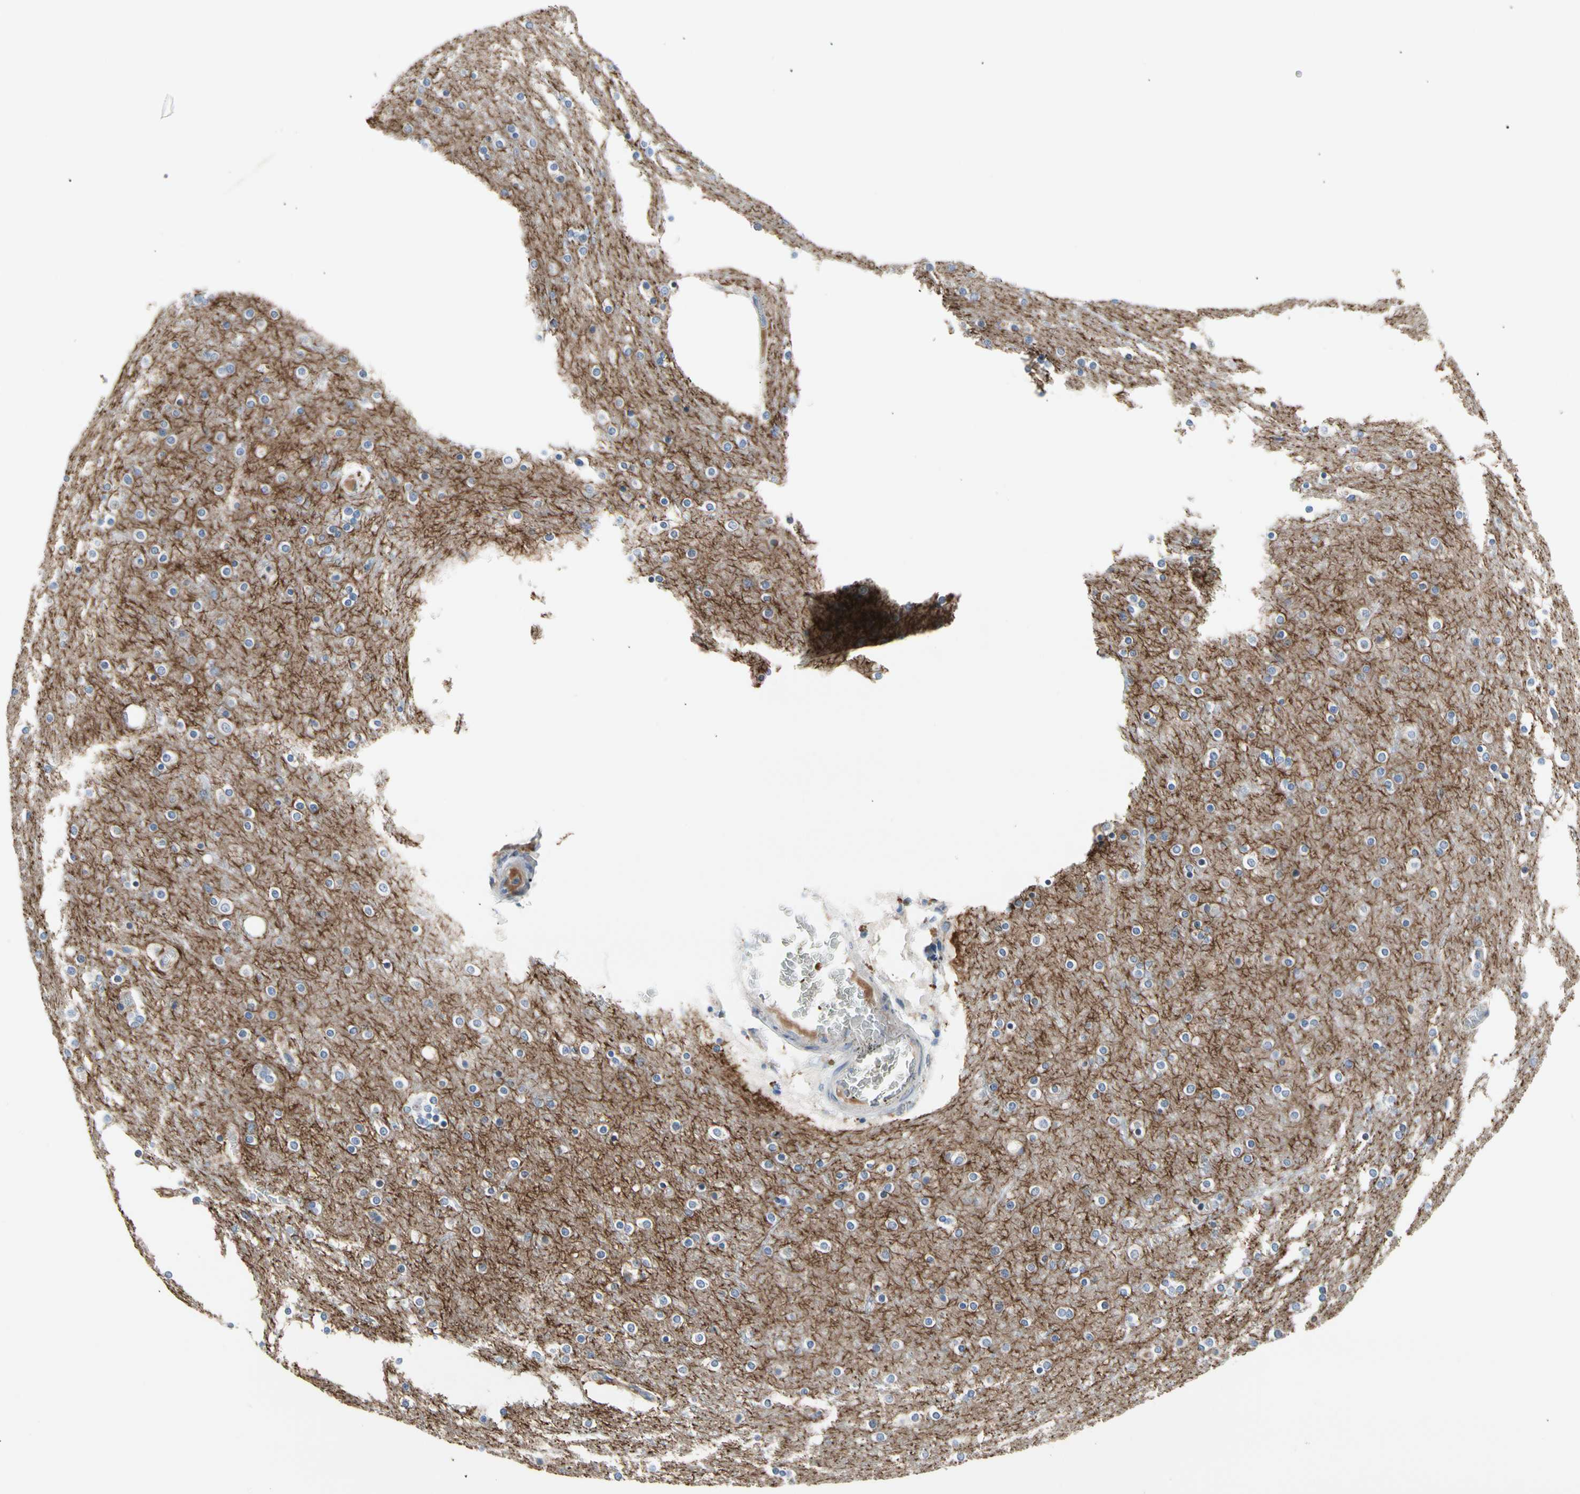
{"staining": {"intensity": "weak", "quantity": "25%-75%", "location": "cytoplasmic/membranous"}, "tissue": "cerebral cortex", "cell_type": "Endothelial cells", "image_type": "normal", "snomed": [{"axis": "morphology", "description": "Normal tissue, NOS"}, {"axis": "topography", "description": "Cerebral cortex"}], "caption": "The photomicrograph displays a brown stain indicating the presence of a protein in the cytoplasmic/membranous of endothelial cells in cerebral cortex.", "gene": "NFASC", "patient": {"sex": "female", "age": 54}}